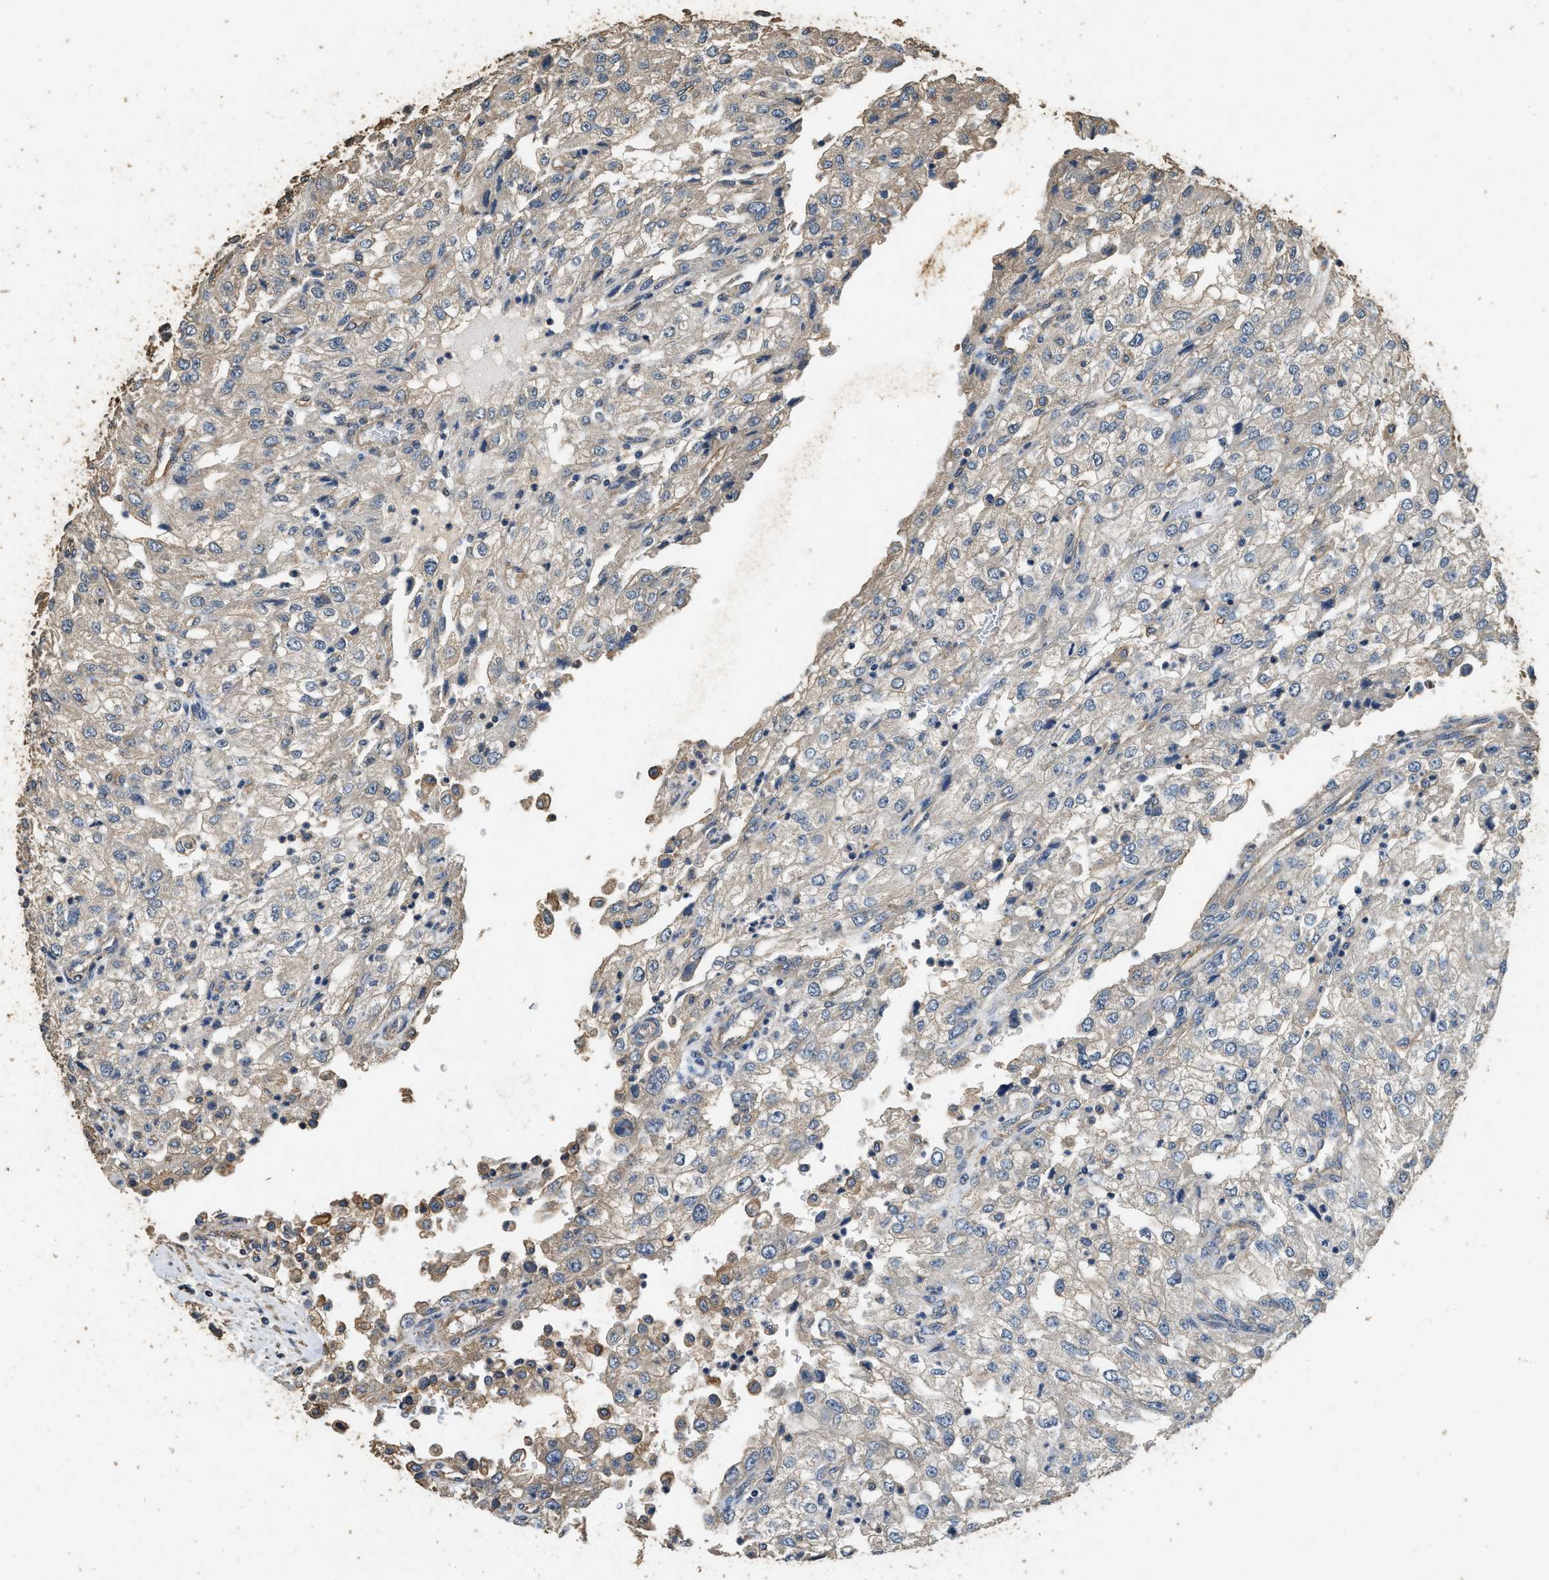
{"staining": {"intensity": "weak", "quantity": "<25%", "location": "cytoplasmic/membranous"}, "tissue": "renal cancer", "cell_type": "Tumor cells", "image_type": "cancer", "snomed": [{"axis": "morphology", "description": "Adenocarcinoma, NOS"}, {"axis": "topography", "description": "Kidney"}], "caption": "Adenocarcinoma (renal) was stained to show a protein in brown. There is no significant expression in tumor cells.", "gene": "MIB1", "patient": {"sex": "female", "age": 54}}